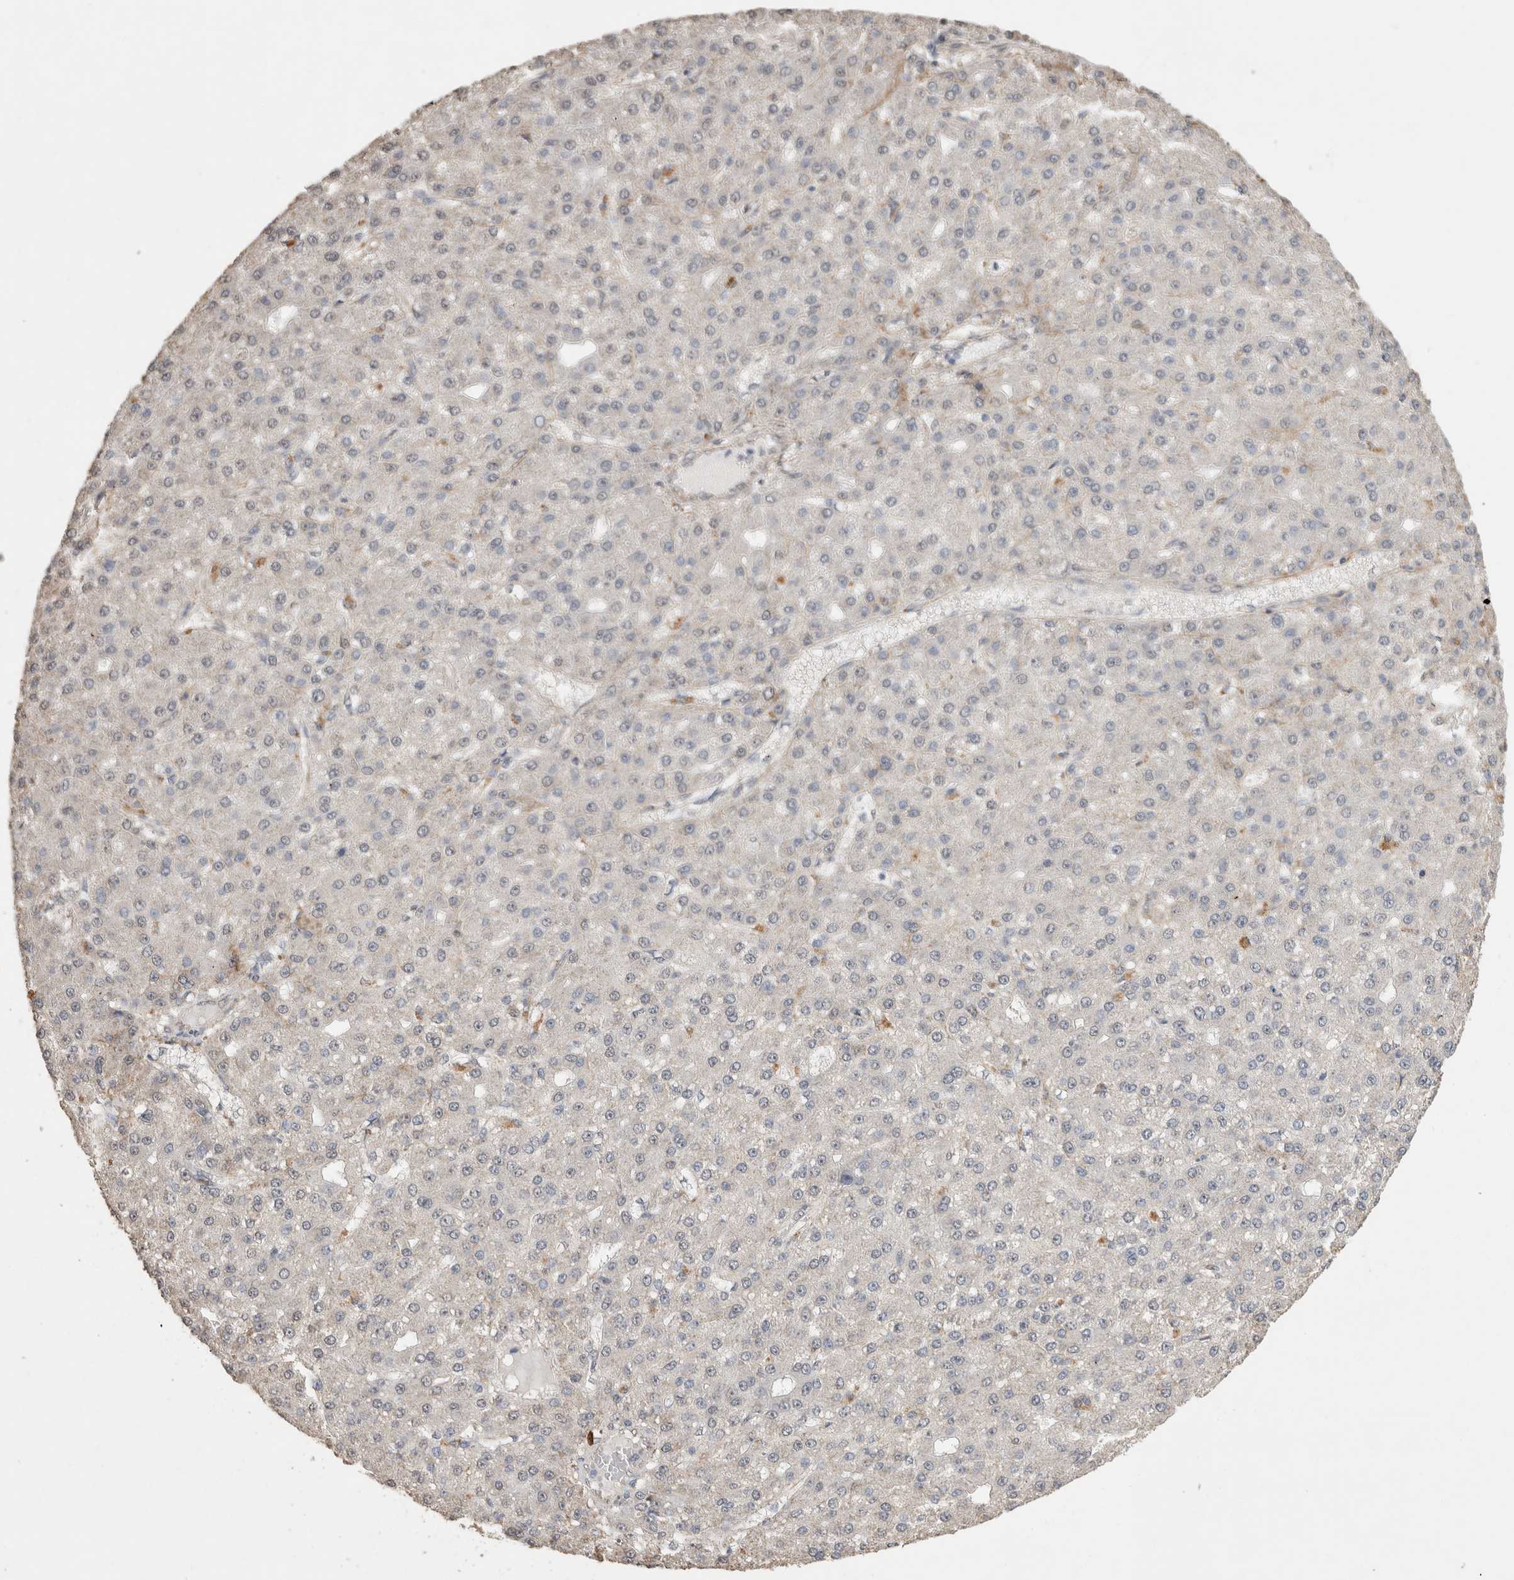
{"staining": {"intensity": "negative", "quantity": "none", "location": "none"}, "tissue": "liver cancer", "cell_type": "Tumor cells", "image_type": "cancer", "snomed": [{"axis": "morphology", "description": "Carcinoma, Hepatocellular, NOS"}, {"axis": "topography", "description": "Liver"}], "caption": "Photomicrograph shows no significant protein positivity in tumor cells of liver cancer (hepatocellular carcinoma).", "gene": "C1QTNF5", "patient": {"sex": "male", "age": 67}}